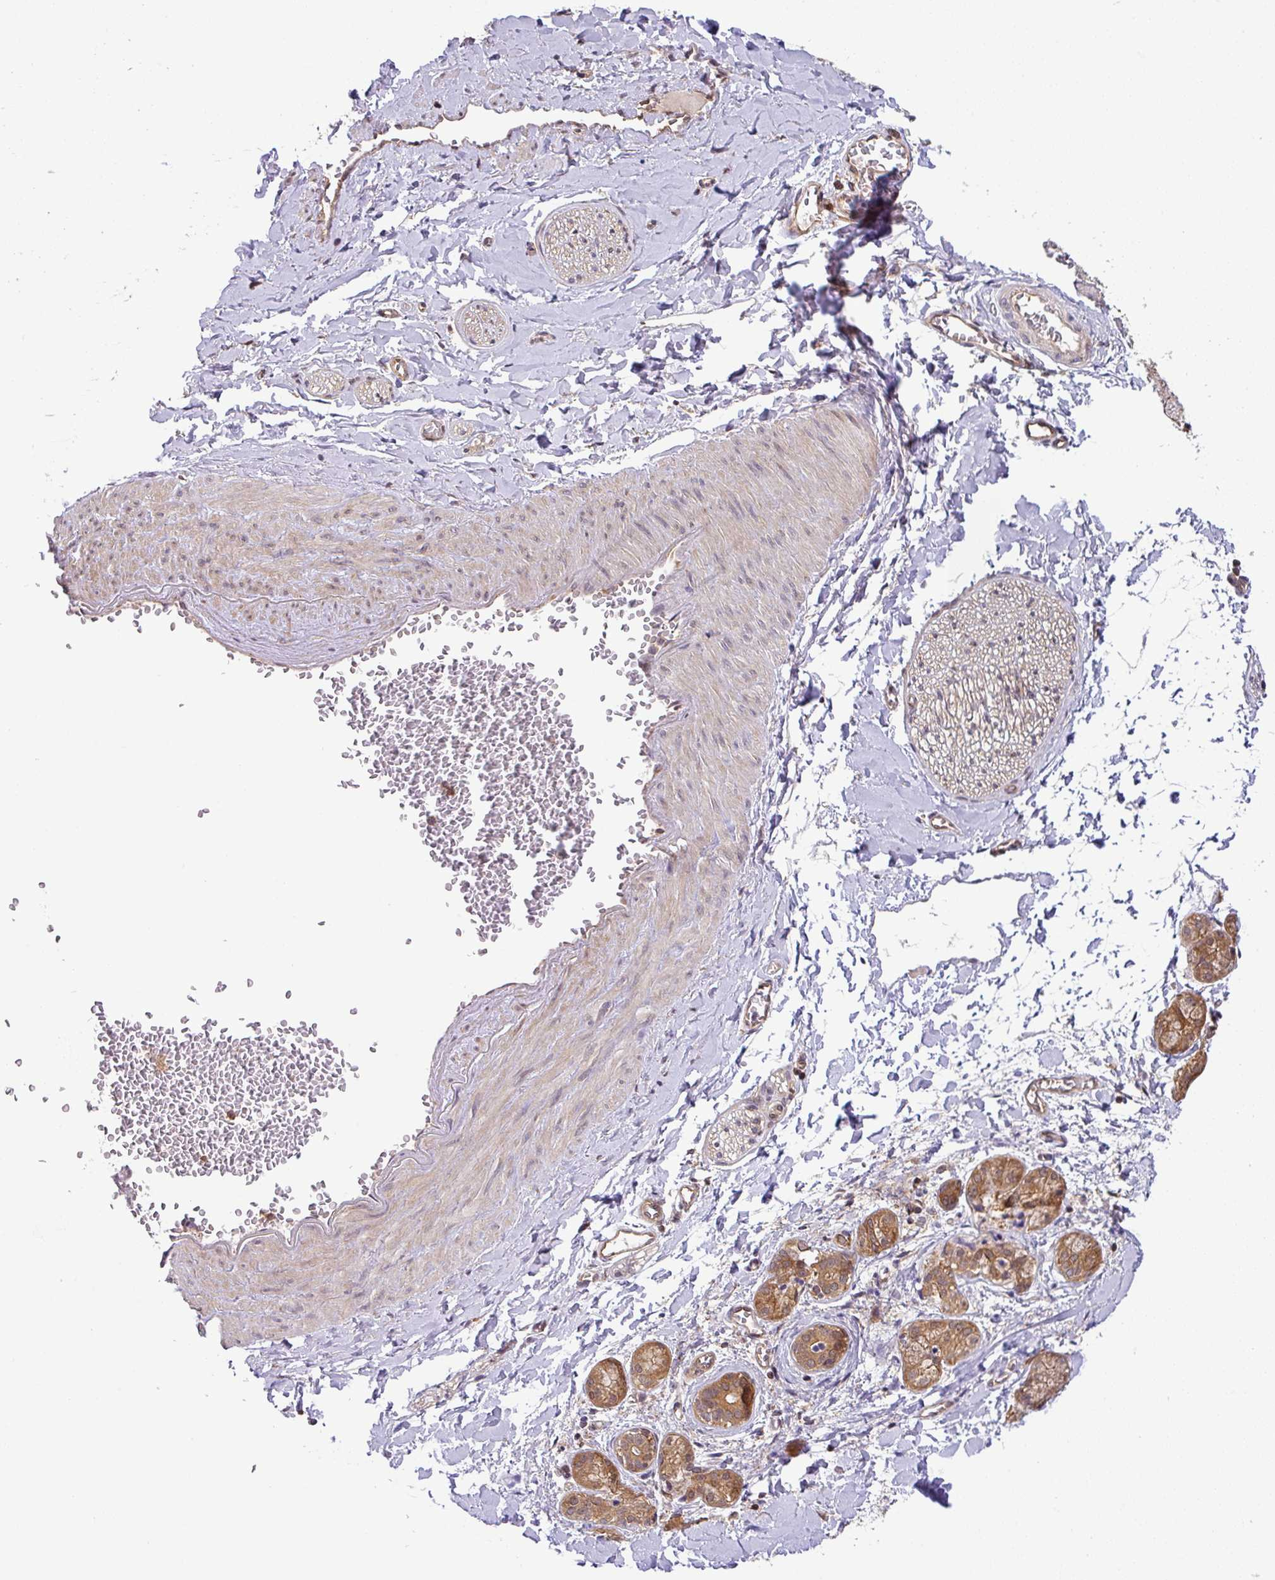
{"staining": {"intensity": "negative", "quantity": "none", "location": "none"}, "tissue": "adipose tissue", "cell_type": "Adipocytes", "image_type": "normal", "snomed": [{"axis": "morphology", "description": "Normal tissue, NOS"}, {"axis": "topography", "description": "Salivary gland"}, {"axis": "topography", "description": "Peripheral nerve tissue"}], "caption": "High magnification brightfield microscopy of unremarkable adipose tissue stained with DAB (brown) and counterstained with hematoxylin (blue): adipocytes show no significant staining.", "gene": "SHB", "patient": {"sex": "female", "age": 24}}